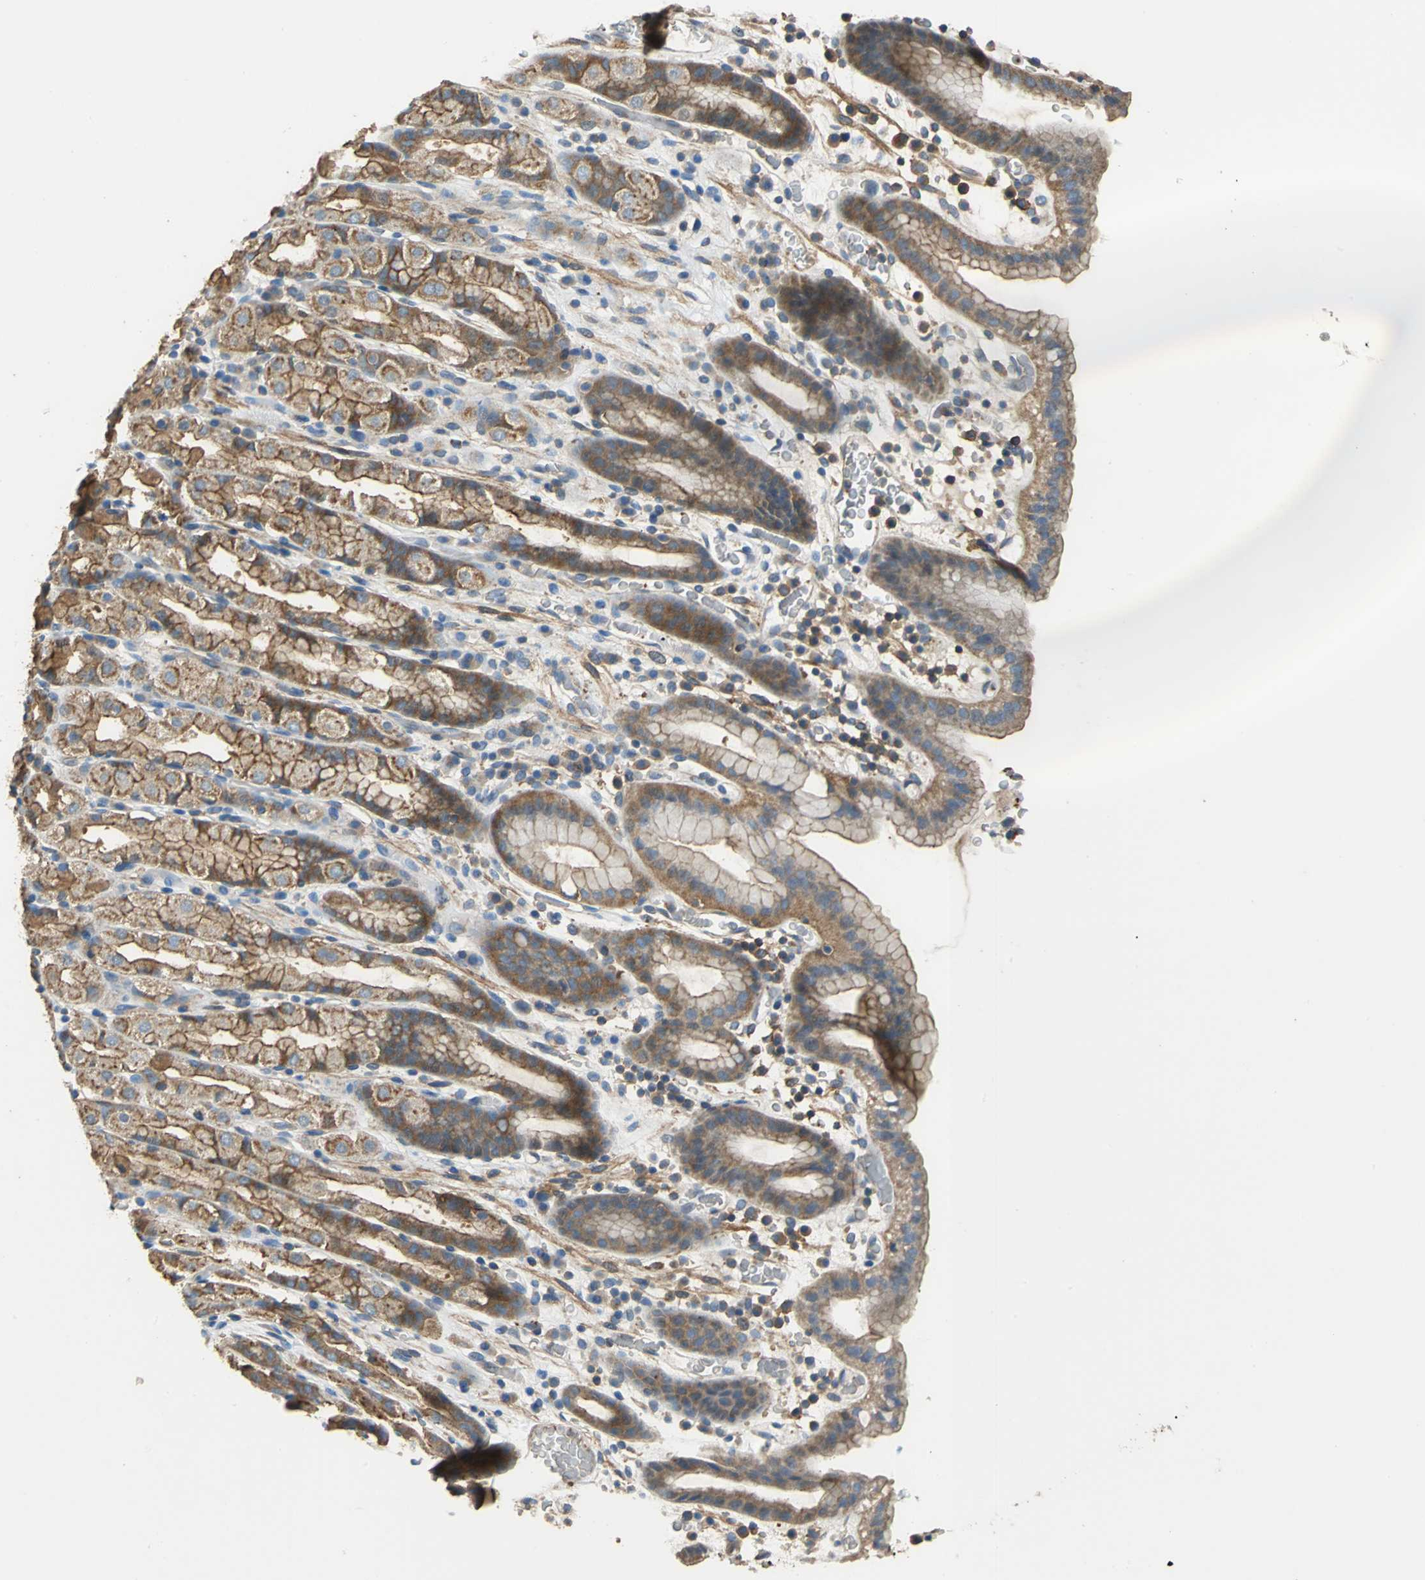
{"staining": {"intensity": "strong", "quantity": ">75%", "location": "cytoplasmic/membranous"}, "tissue": "stomach", "cell_type": "Glandular cells", "image_type": "normal", "snomed": [{"axis": "morphology", "description": "Normal tissue, NOS"}, {"axis": "topography", "description": "Stomach, upper"}], "caption": "Protein analysis of benign stomach exhibits strong cytoplasmic/membranous expression in about >75% of glandular cells. (Brightfield microscopy of DAB IHC at high magnification).", "gene": "PARVA", "patient": {"sex": "male", "age": 68}}